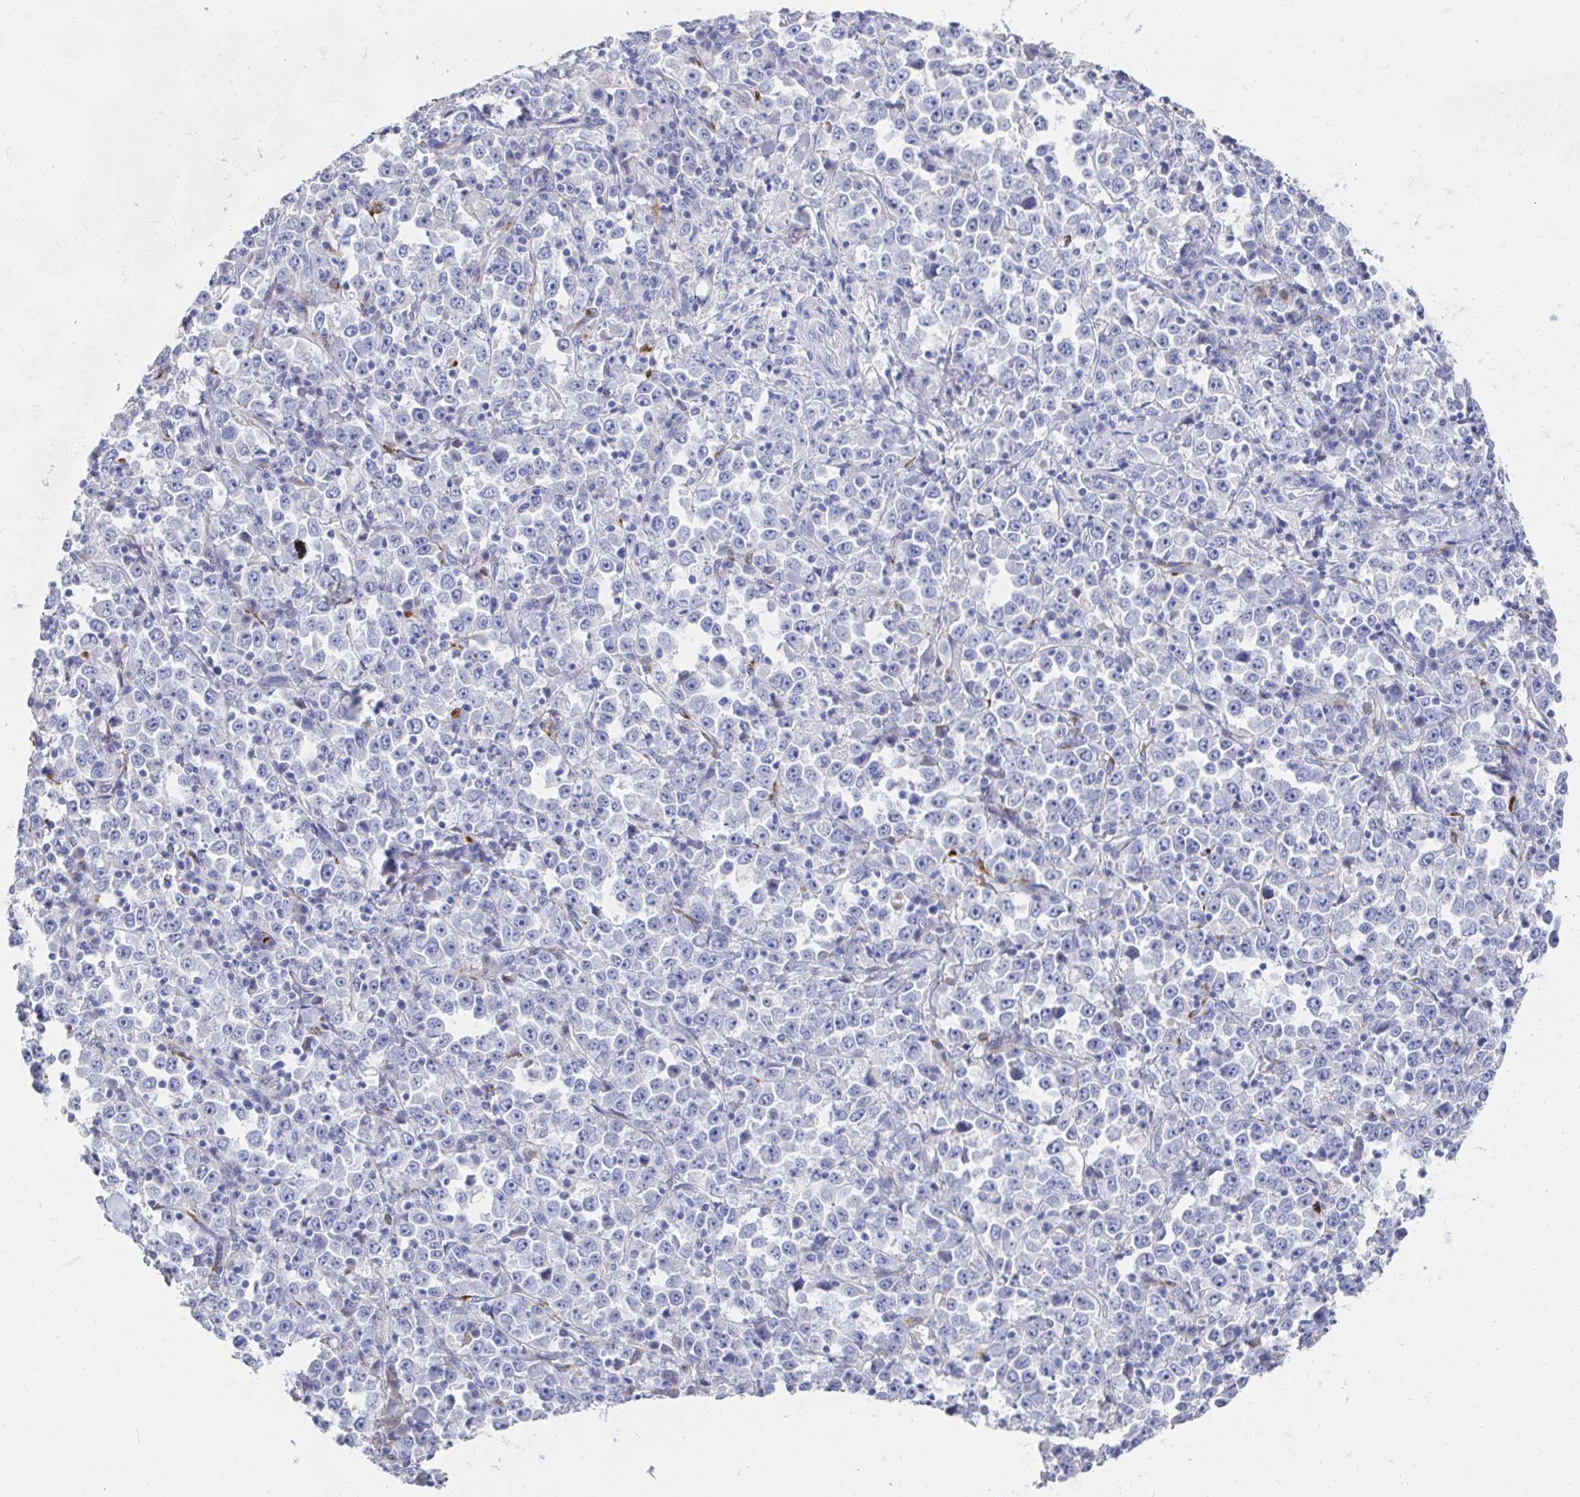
{"staining": {"intensity": "negative", "quantity": "none", "location": "none"}, "tissue": "stomach cancer", "cell_type": "Tumor cells", "image_type": "cancer", "snomed": [{"axis": "morphology", "description": "Normal tissue, NOS"}, {"axis": "morphology", "description": "Adenocarcinoma, NOS"}, {"axis": "topography", "description": "Stomach, upper"}, {"axis": "topography", "description": "Stomach"}], "caption": "High power microscopy image of an IHC image of adenocarcinoma (stomach), revealing no significant positivity in tumor cells. (DAB (3,3'-diaminobenzidine) immunohistochemistry visualized using brightfield microscopy, high magnification).", "gene": "LAMC3", "patient": {"sex": "male", "age": 59}}